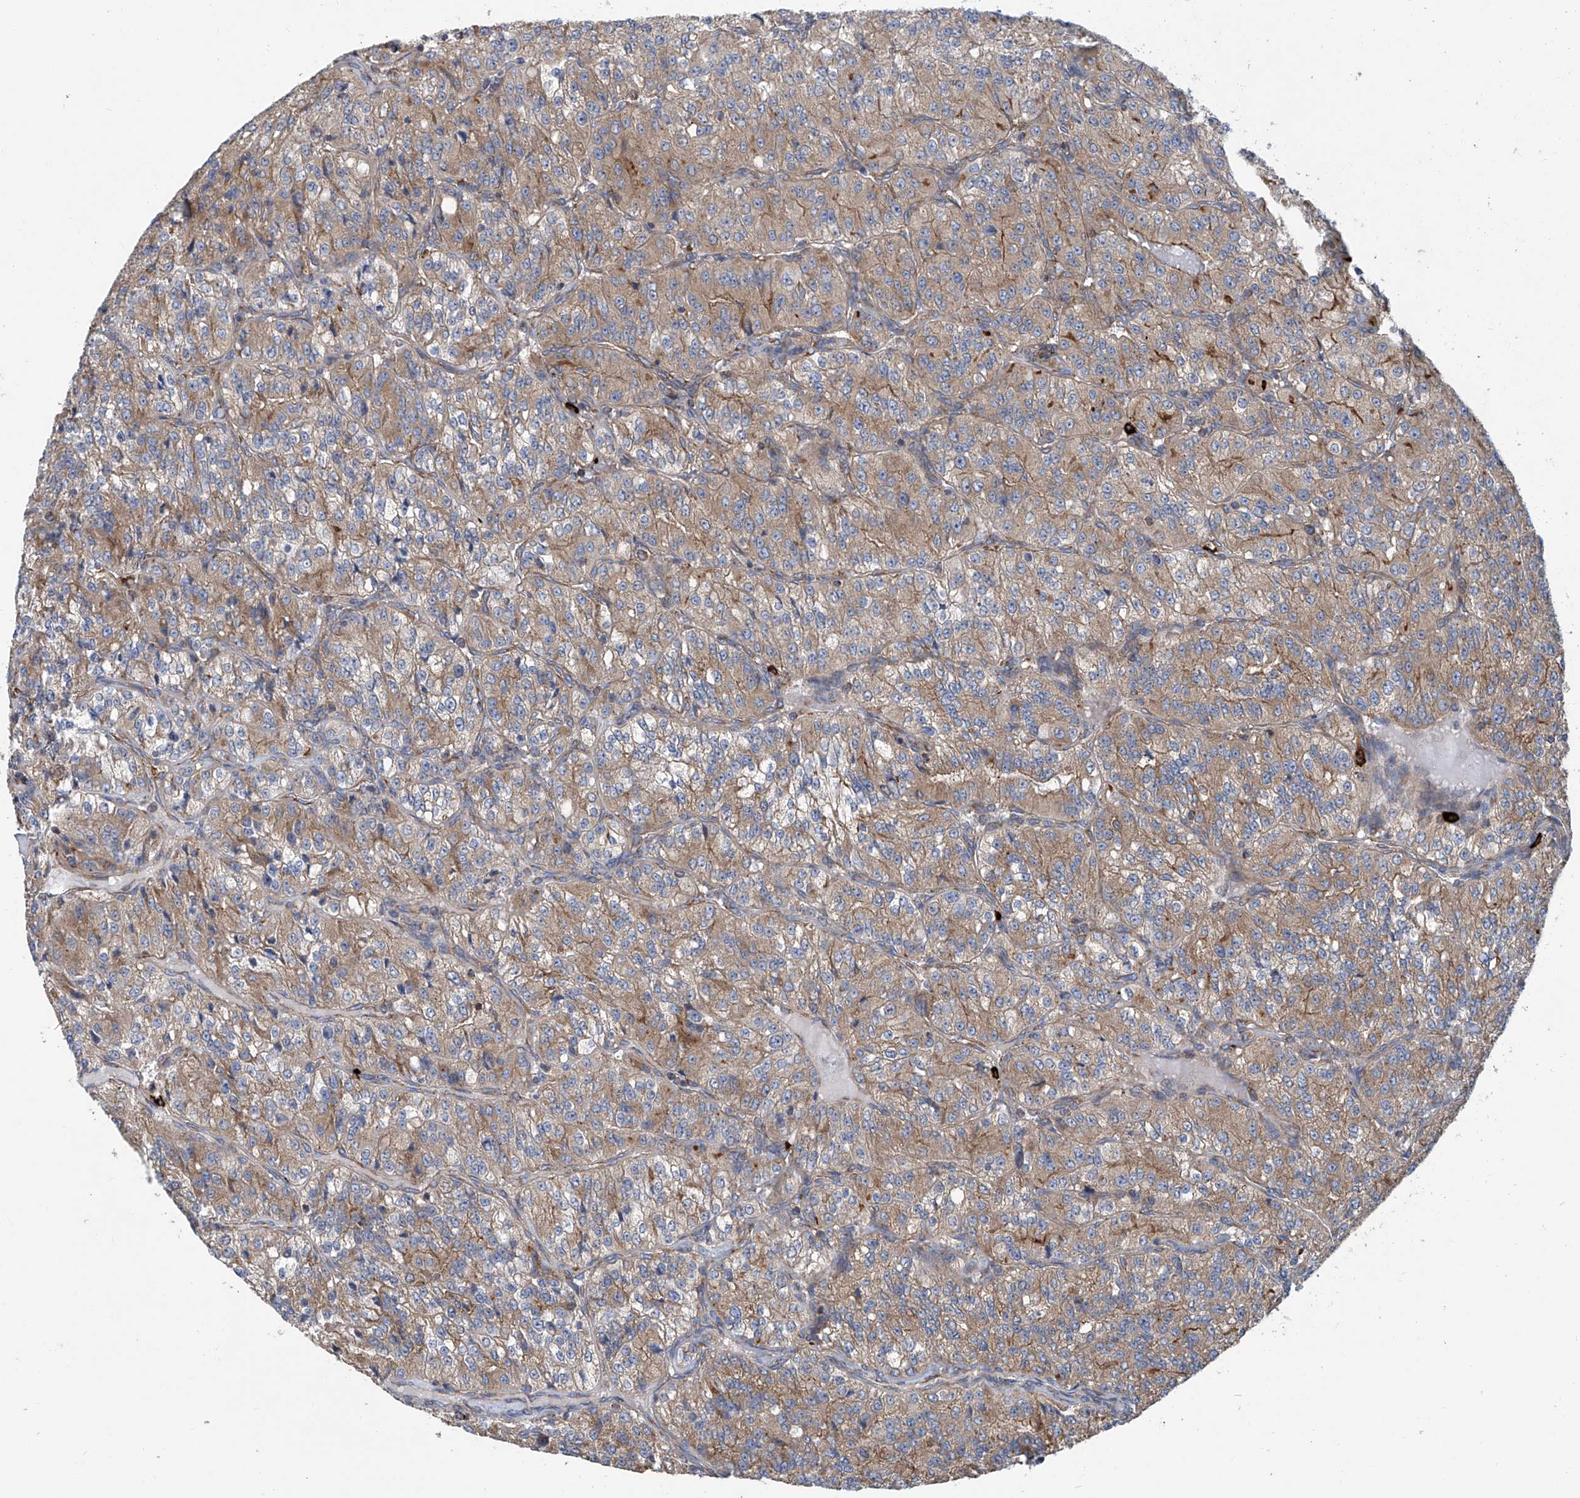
{"staining": {"intensity": "moderate", "quantity": ">75%", "location": "cytoplasmic/membranous"}, "tissue": "renal cancer", "cell_type": "Tumor cells", "image_type": "cancer", "snomed": [{"axis": "morphology", "description": "Adenocarcinoma, NOS"}, {"axis": "topography", "description": "Kidney"}], "caption": "Protein expression by IHC reveals moderate cytoplasmic/membranous expression in approximately >75% of tumor cells in renal cancer.", "gene": "SENP2", "patient": {"sex": "female", "age": 63}}